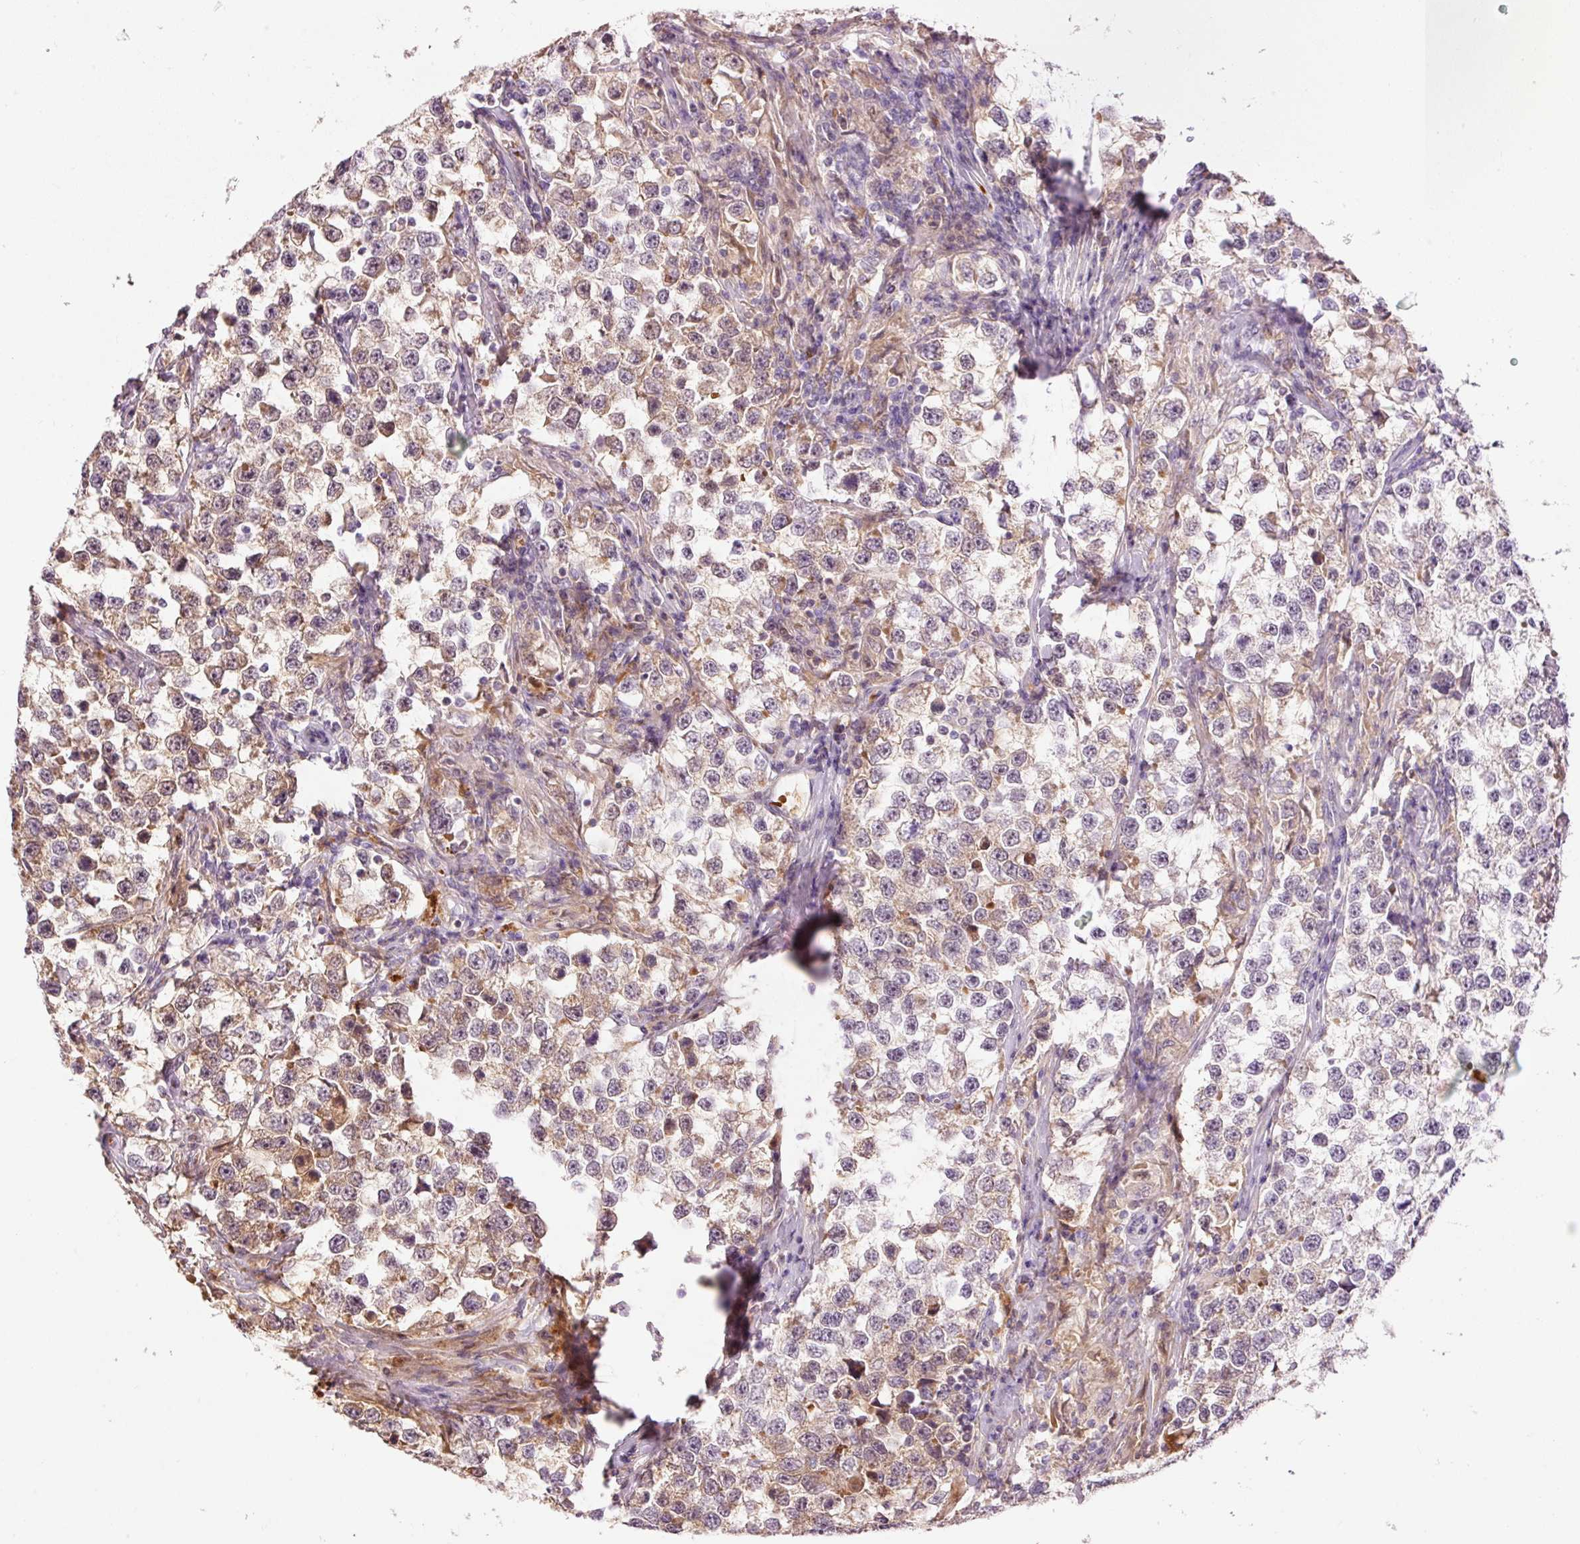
{"staining": {"intensity": "moderate", "quantity": "25%-75%", "location": "cytoplasmic/membranous,nuclear"}, "tissue": "testis cancer", "cell_type": "Tumor cells", "image_type": "cancer", "snomed": [{"axis": "morphology", "description": "Seminoma, NOS"}, {"axis": "topography", "description": "Testis"}], "caption": "Brown immunohistochemical staining in testis cancer reveals moderate cytoplasmic/membranous and nuclear positivity in approximately 25%-75% of tumor cells. (DAB (3,3'-diaminobenzidine) IHC with brightfield microscopy, high magnification).", "gene": "CMTM8", "patient": {"sex": "male", "age": 46}}